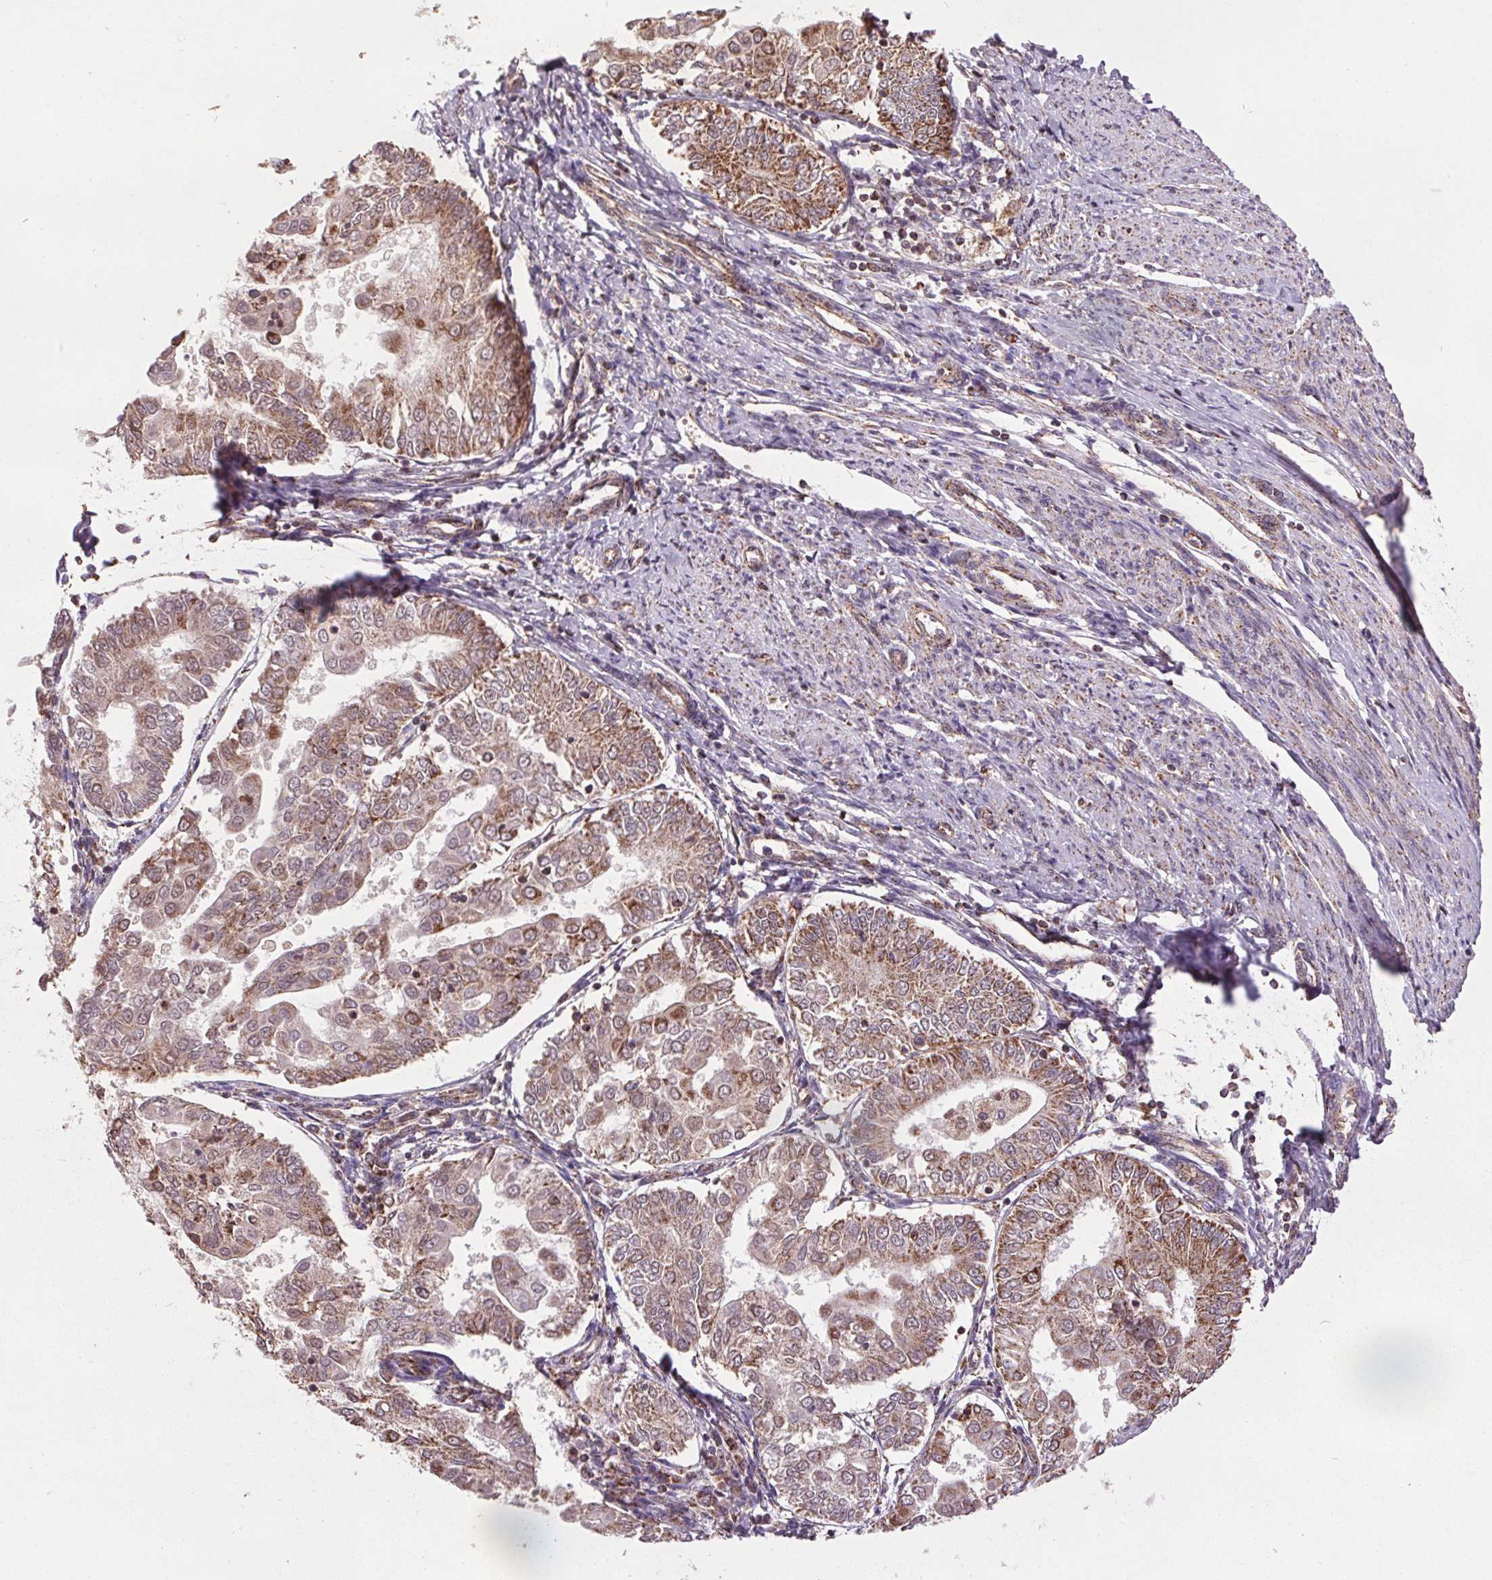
{"staining": {"intensity": "moderate", "quantity": ">75%", "location": "cytoplasmic/membranous"}, "tissue": "endometrial cancer", "cell_type": "Tumor cells", "image_type": "cancer", "snomed": [{"axis": "morphology", "description": "Adenocarcinoma, NOS"}, {"axis": "topography", "description": "Endometrium"}], "caption": "A brown stain shows moderate cytoplasmic/membranous positivity of a protein in endometrial adenocarcinoma tumor cells.", "gene": "NDUFS6", "patient": {"sex": "female", "age": 68}}